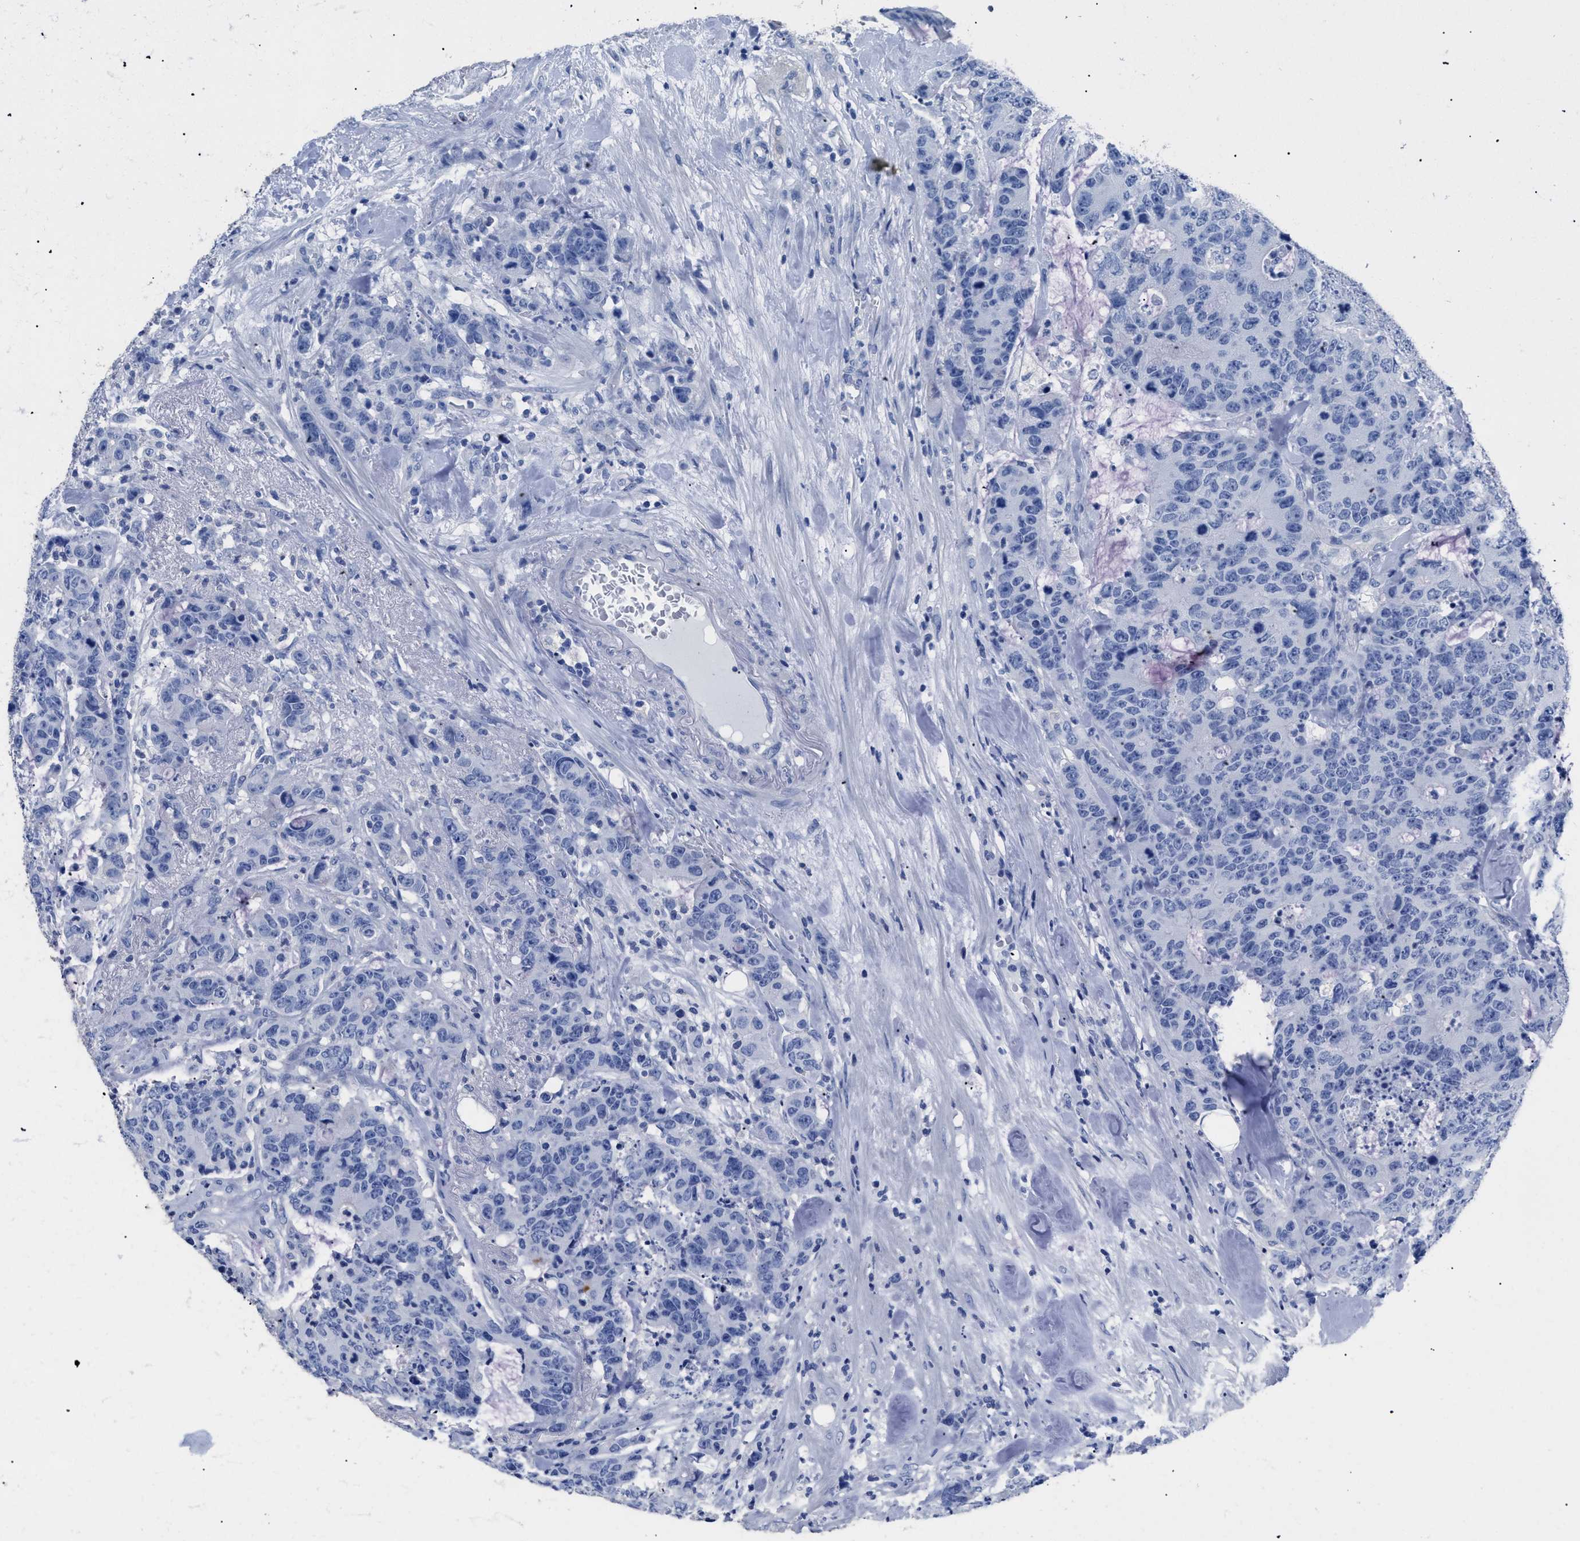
{"staining": {"intensity": "negative", "quantity": "none", "location": "none"}, "tissue": "colorectal cancer", "cell_type": "Tumor cells", "image_type": "cancer", "snomed": [{"axis": "morphology", "description": "Adenocarcinoma, NOS"}, {"axis": "topography", "description": "Colon"}], "caption": "This is an immunohistochemistry micrograph of human colorectal adenocarcinoma. There is no positivity in tumor cells.", "gene": "DLC1", "patient": {"sex": "female", "age": 86}}